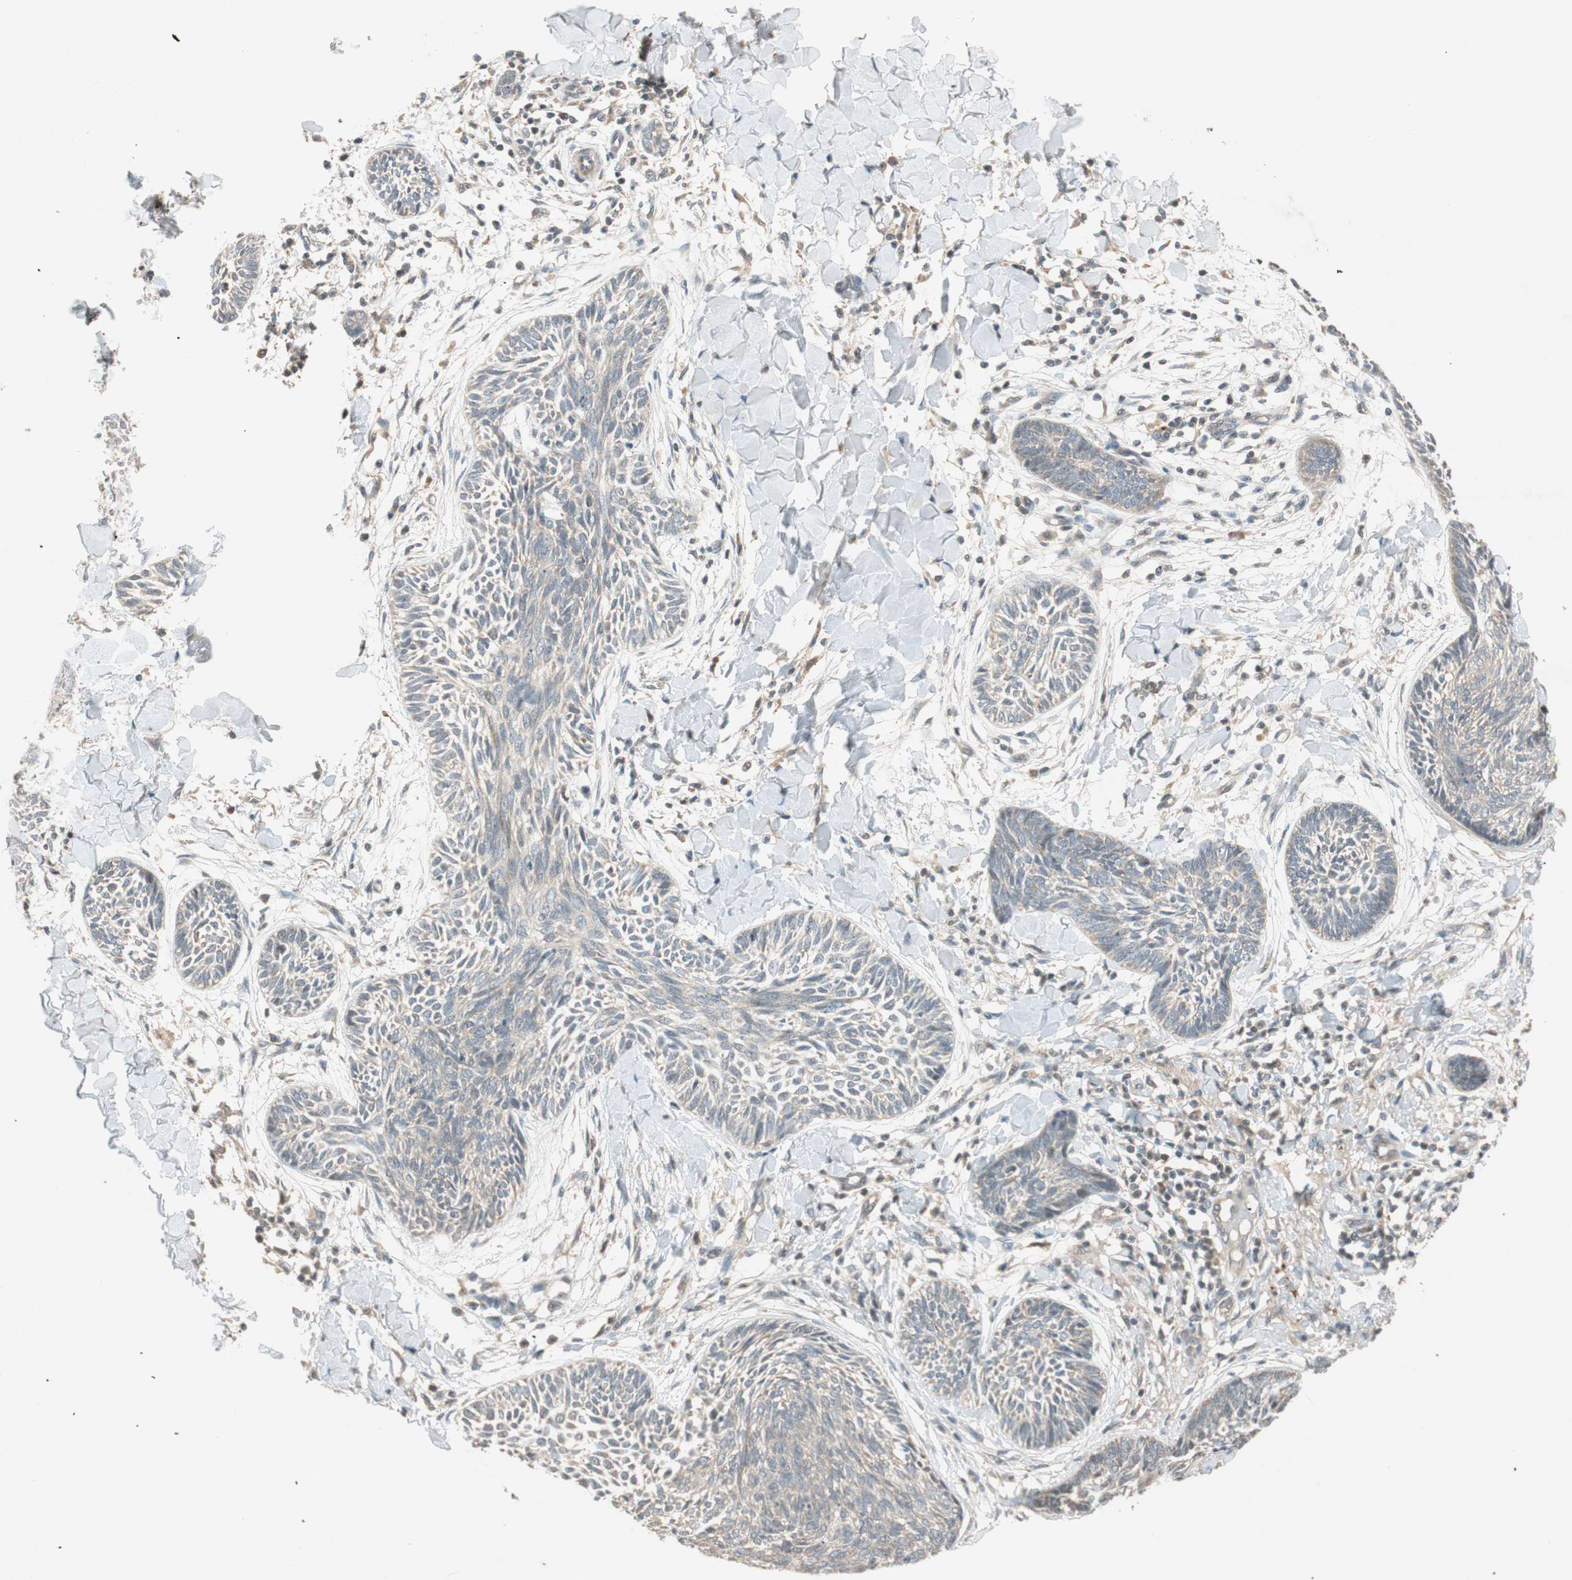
{"staining": {"intensity": "weak", "quantity": ">75%", "location": "cytoplasmic/membranous"}, "tissue": "skin cancer", "cell_type": "Tumor cells", "image_type": "cancer", "snomed": [{"axis": "morphology", "description": "Papilloma, NOS"}, {"axis": "morphology", "description": "Basal cell carcinoma"}, {"axis": "topography", "description": "Skin"}], "caption": "A low amount of weak cytoplasmic/membranous positivity is present in about >75% of tumor cells in skin cancer tissue. The protein is stained brown, and the nuclei are stained in blue (DAB IHC with brightfield microscopy, high magnification).", "gene": "GLB1", "patient": {"sex": "male", "age": 87}}